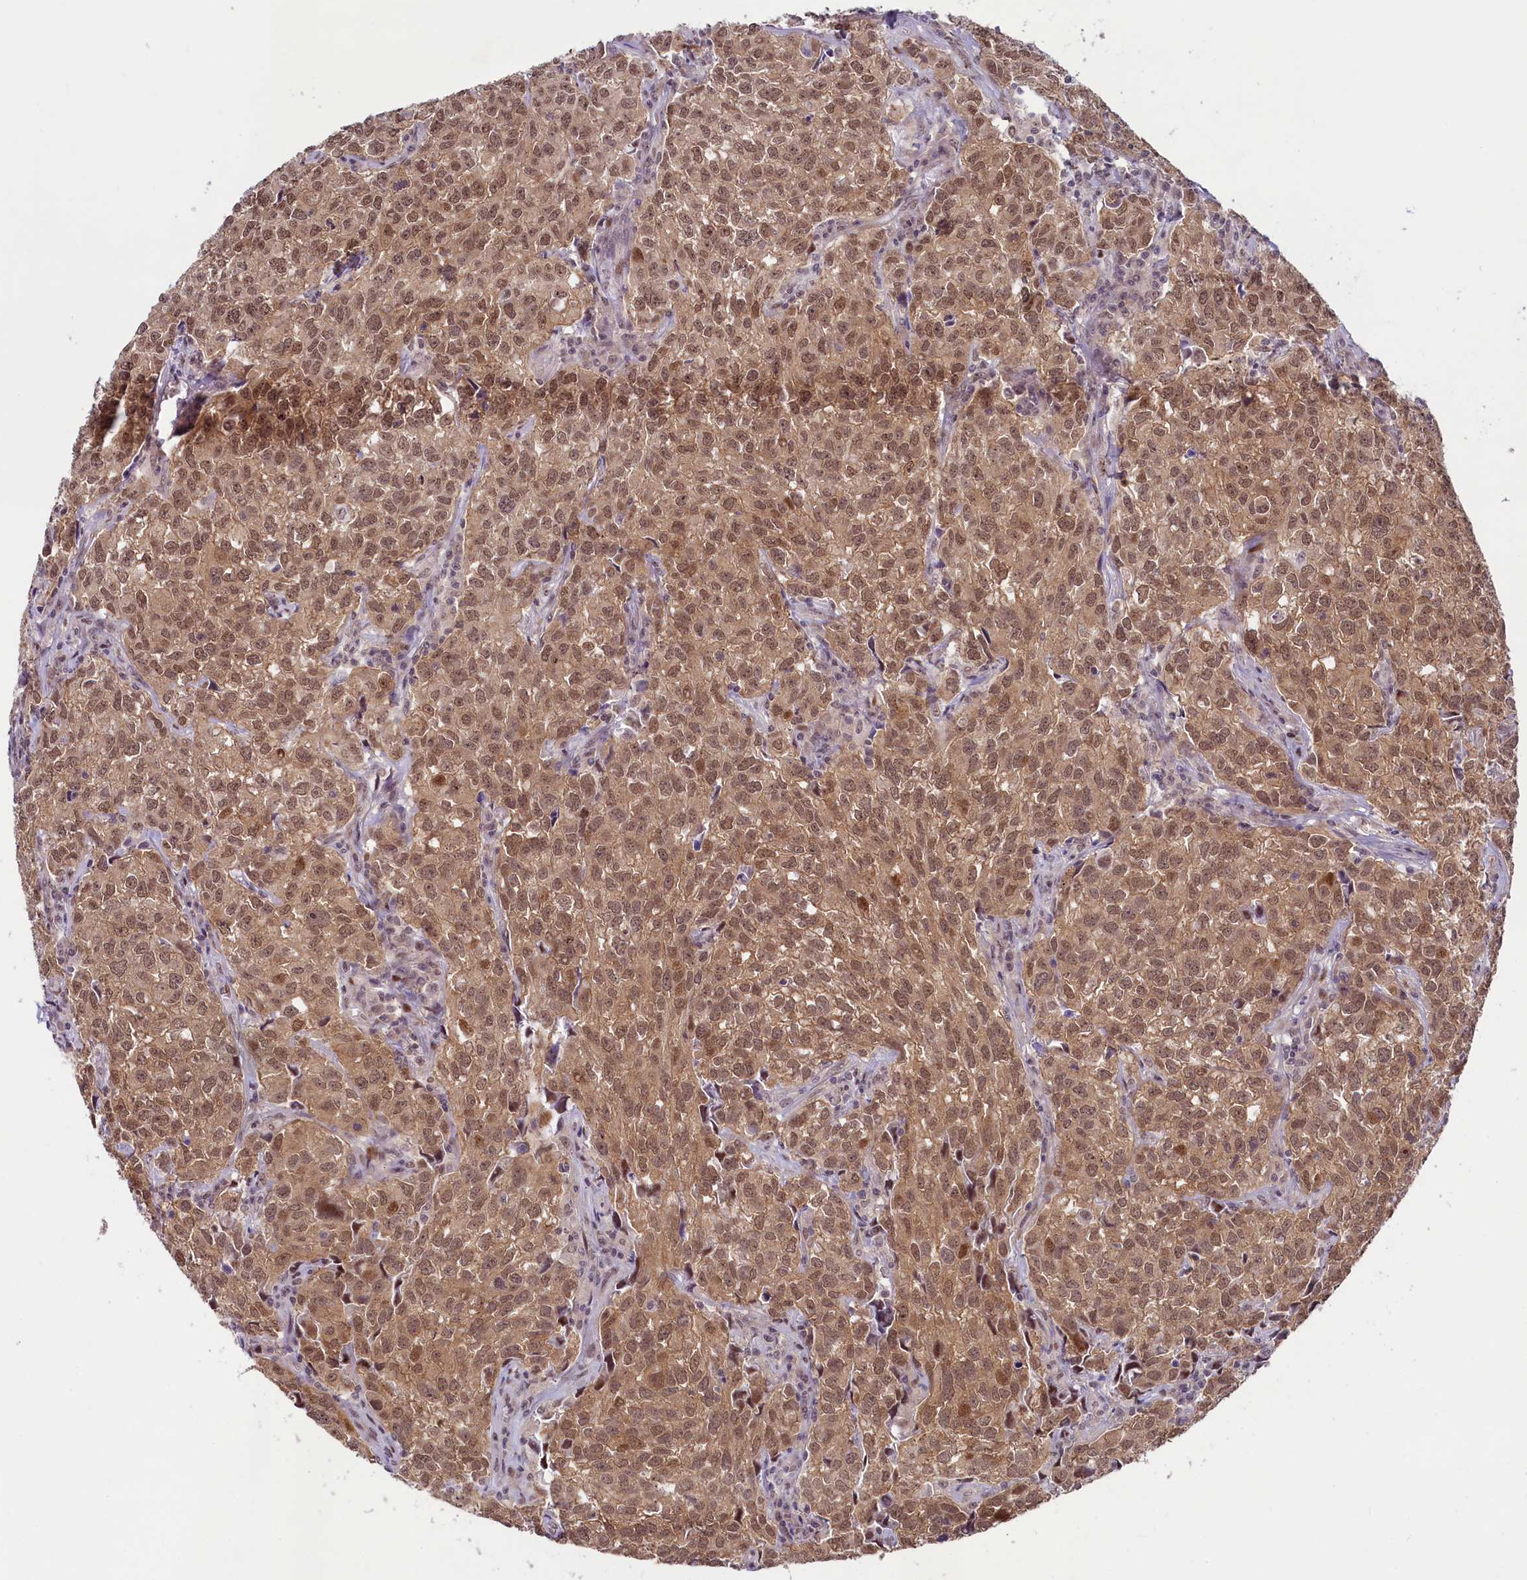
{"staining": {"intensity": "moderate", "quantity": ">75%", "location": "cytoplasmic/membranous,nuclear"}, "tissue": "urothelial cancer", "cell_type": "Tumor cells", "image_type": "cancer", "snomed": [{"axis": "morphology", "description": "Urothelial carcinoma, High grade"}, {"axis": "topography", "description": "Urinary bladder"}], "caption": "Immunohistochemical staining of human urothelial carcinoma (high-grade) exhibits medium levels of moderate cytoplasmic/membranous and nuclear protein staining in approximately >75% of tumor cells. (brown staining indicates protein expression, while blue staining denotes nuclei).", "gene": "ANKS3", "patient": {"sex": "female", "age": 75}}